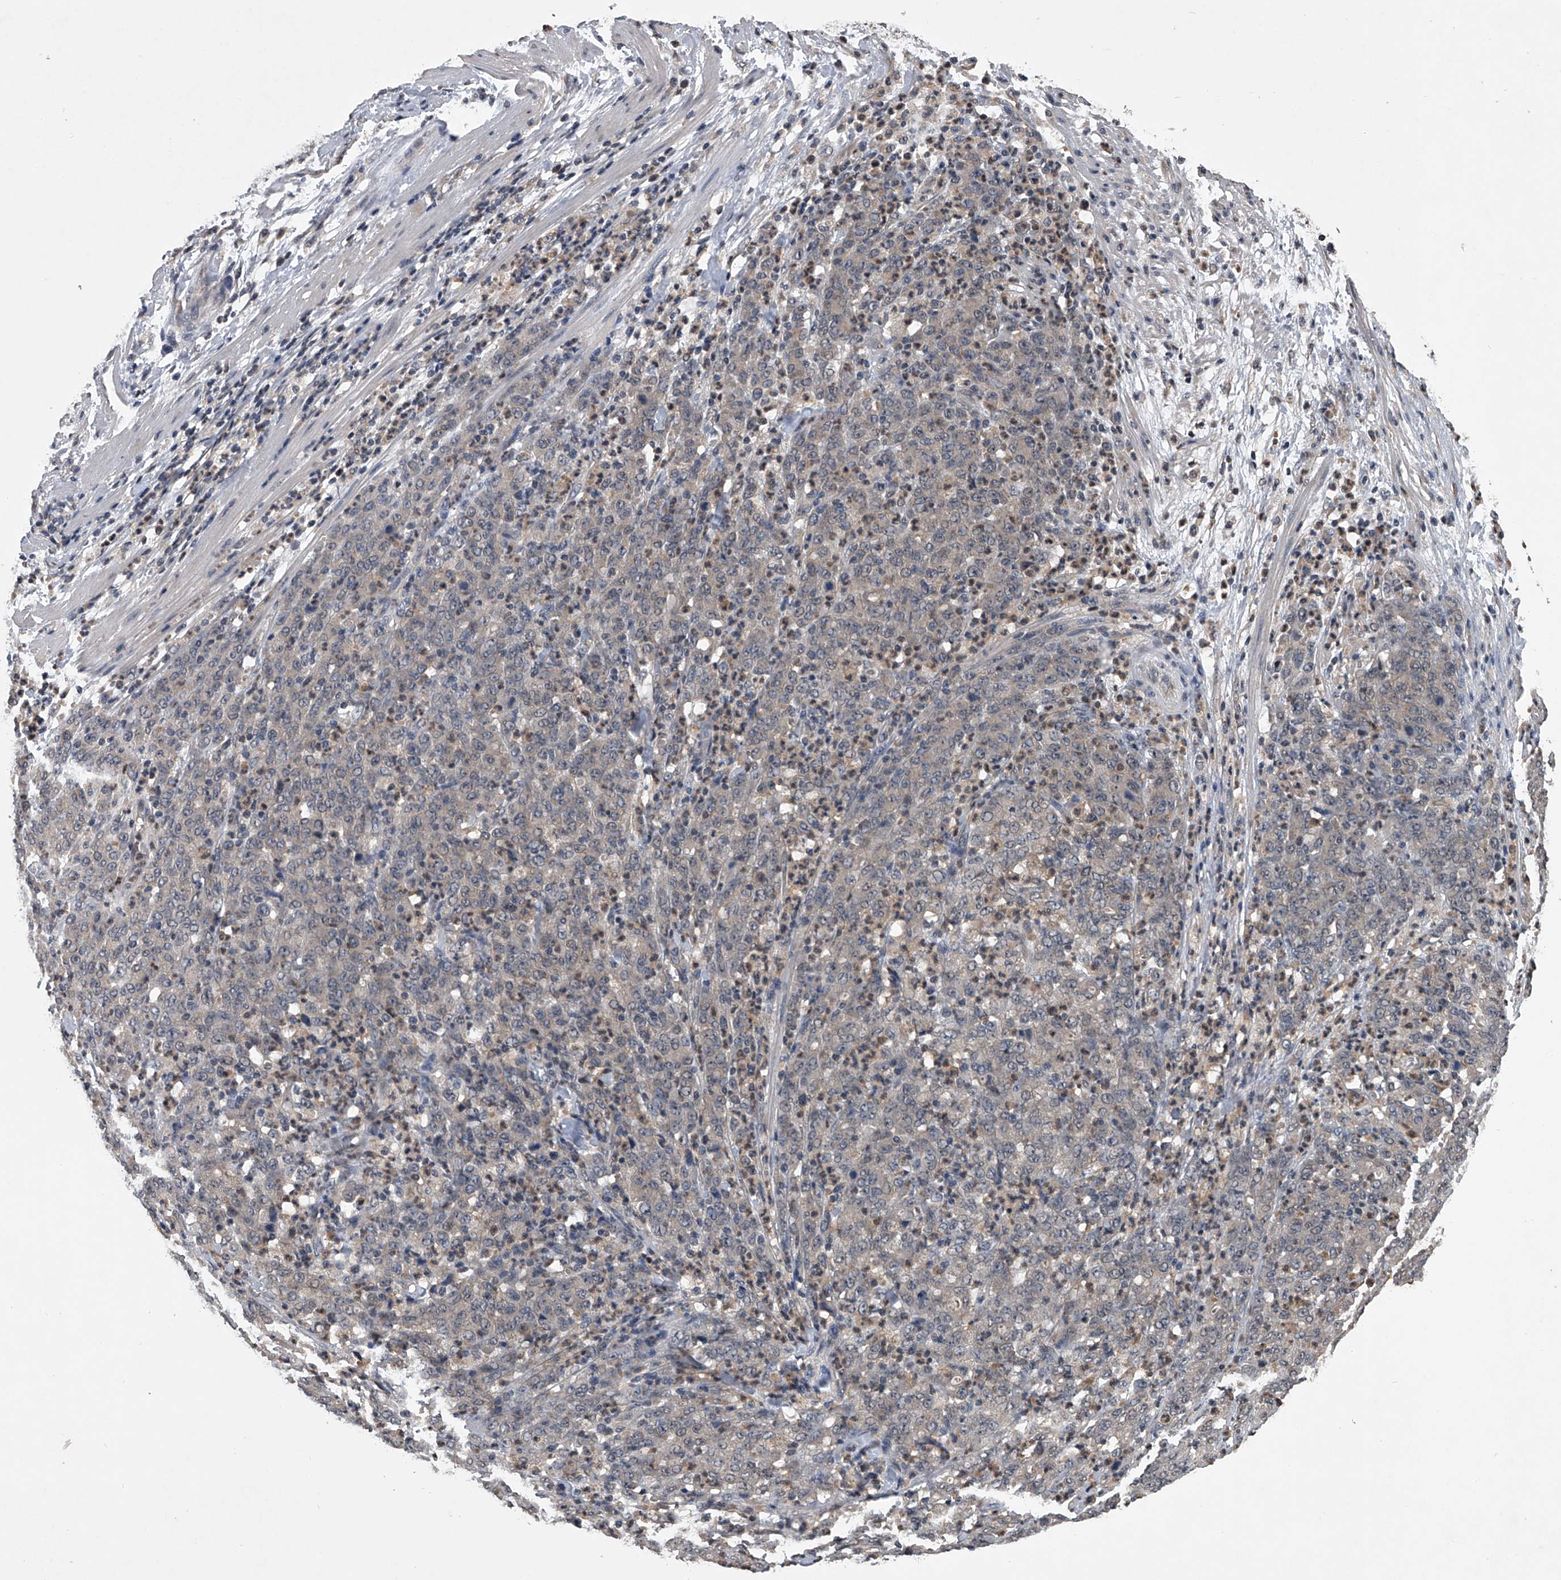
{"staining": {"intensity": "weak", "quantity": "<25%", "location": "cytoplasmic/membranous"}, "tissue": "stomach cancer", "cell_type": "Tumor cells", "image_type": "cancer", "snomed": [{"axis": "morphology", "description": "Adenocarcinoma, NOS"}, {"axis": "topography", "description": "Stomach, lower"}], "caption": "Immunohistochemistry micrograph of neoplastic tissue: stomach cancer stained with DAB exhibits no significant protein expression in tumor cells. (Stains: DAB immunohistochemistry (IHC) with hematoxylin counter stain, Microscopy: brightfield microscopy at high magnification).", "gene": "TSNAX", "patient": {"sex": "female", "age": 71}}